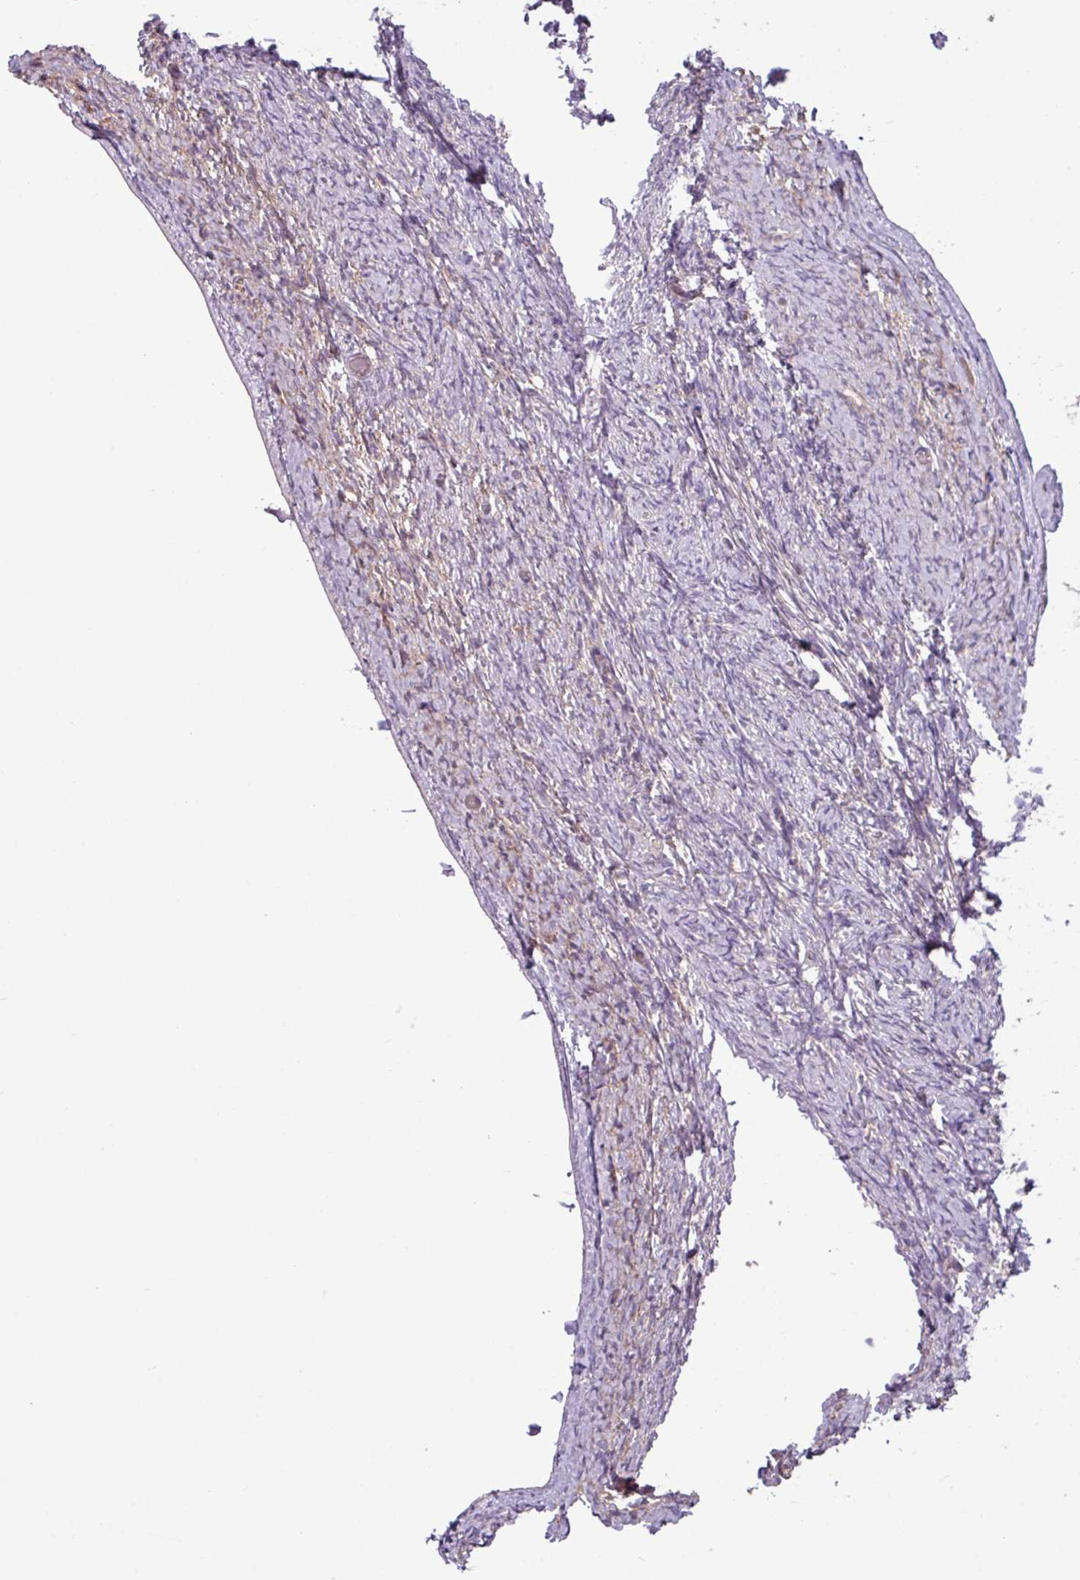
{"staining": {"intensity": "negative", "quantity": "none", "location": "none"}, "tissue": "ovary", "cell_type": "Ovarian stroma cells", "image_type": "normal", "snomed": [{"axis": "morphology", "description": "Normal tissue, NOS"}, {"axis": "topography", "description": "Ovary"}], "caption": "Ovarian stroma cells show no significant protein positivity in benign ovary. Brightfield microscopy of immunohistochemistry stained with DAB (brown) and hematoxylin (blue), captured at high magnification.", "gene": "SLC23A2", "patient": {"sex": "female", "age": 44}}